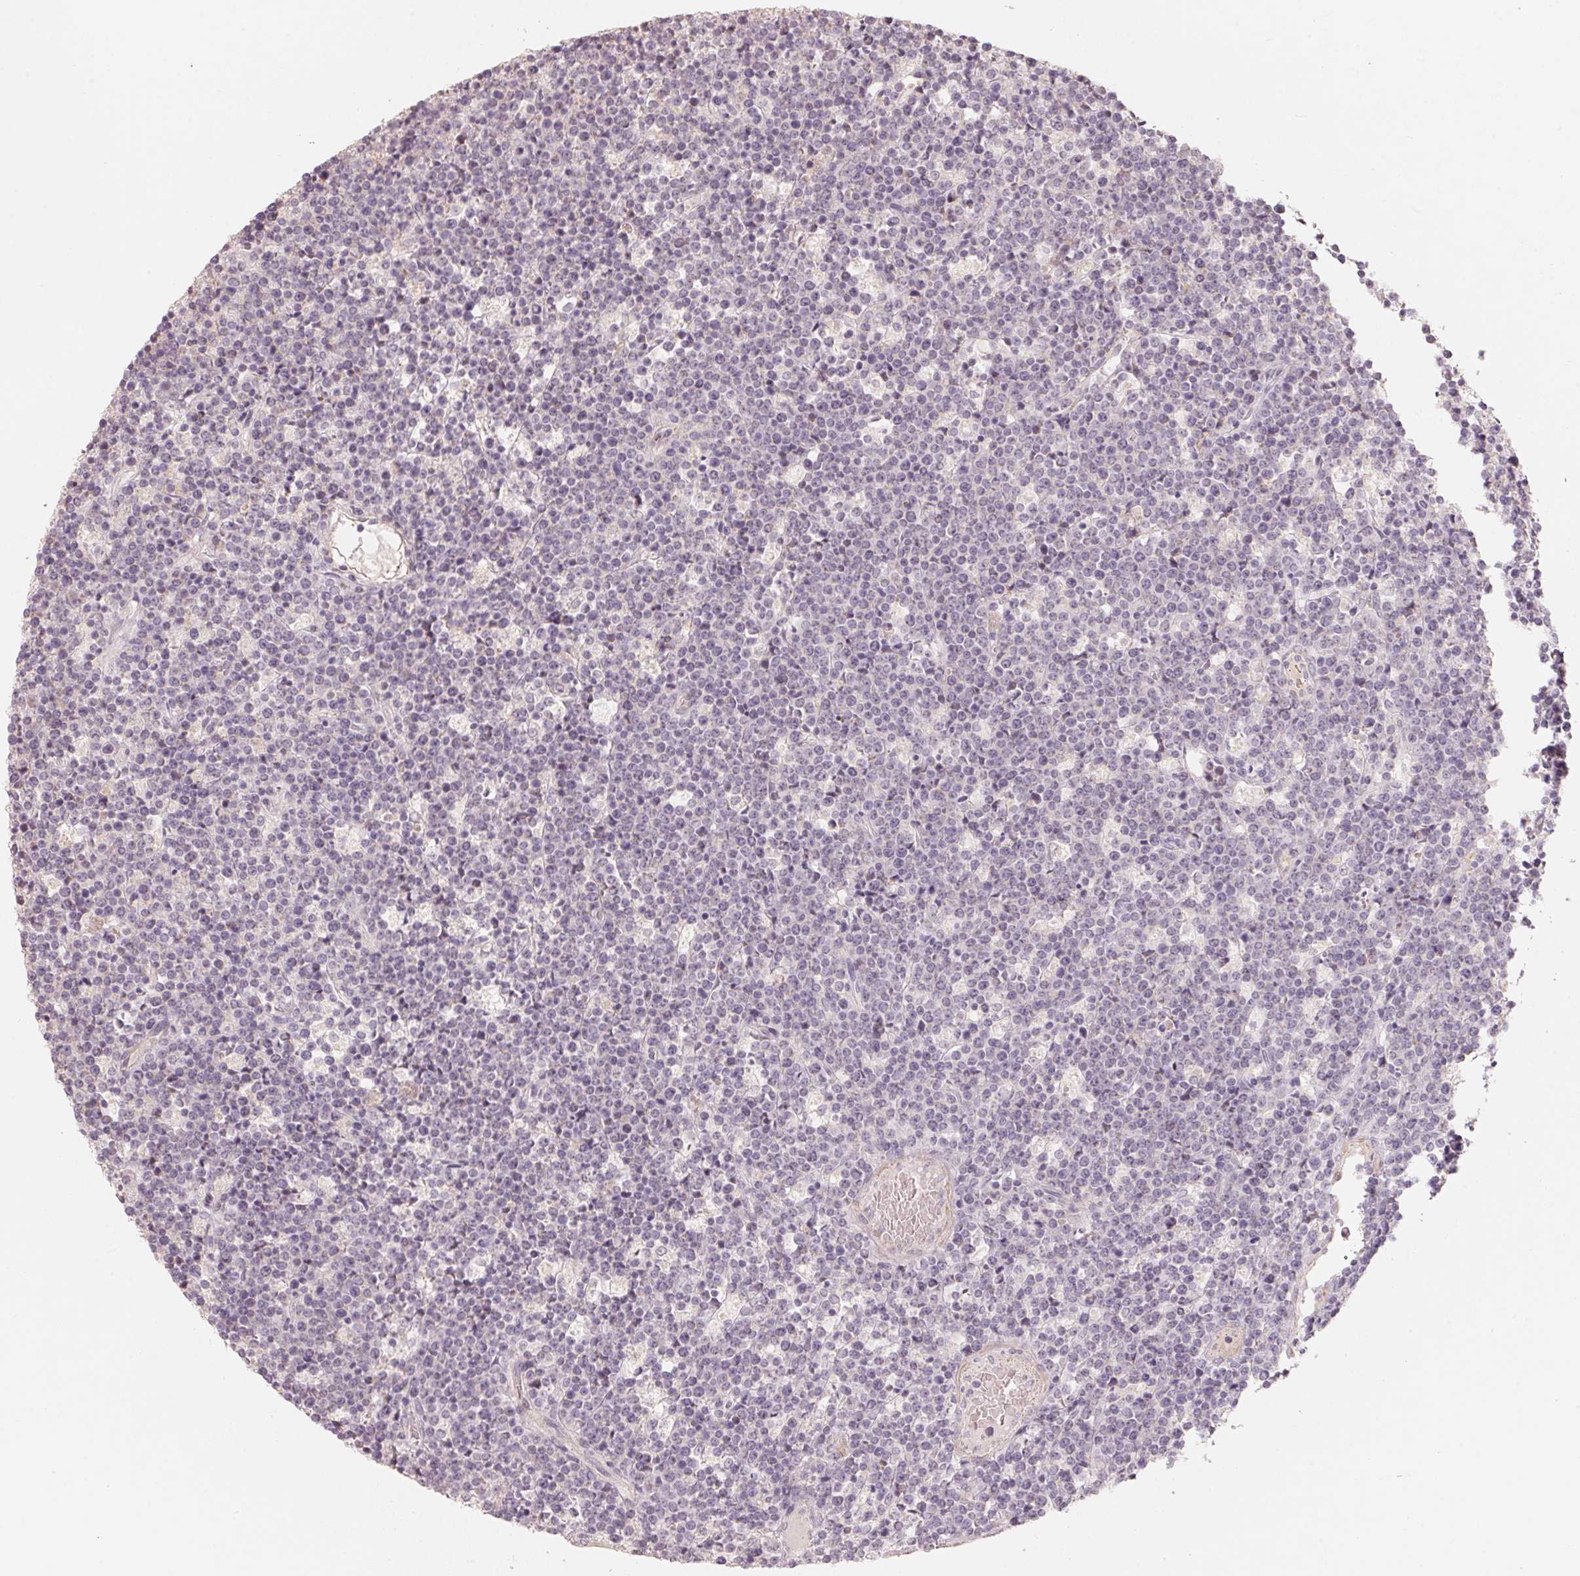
{"staining": {"intensity": "negative", "quantity": "none", "location": "none"}, "tissue": "lymphoma", "cell_type": "Tumor cells", "image_type": "cancer", "snomed": [{"axis": "morphology", "description": "Malignant lymphoma, non-Hodgkin's type, High grade"}, {"axis": "topography", "description": "Ovary"}], "caption": "IHC histopathology image of human lymphoma stained for a protein (brown), which displays no expression in tumor cells.", "gene": "TP53AIP1", "patient": {"sex": "female", "age": 56}}